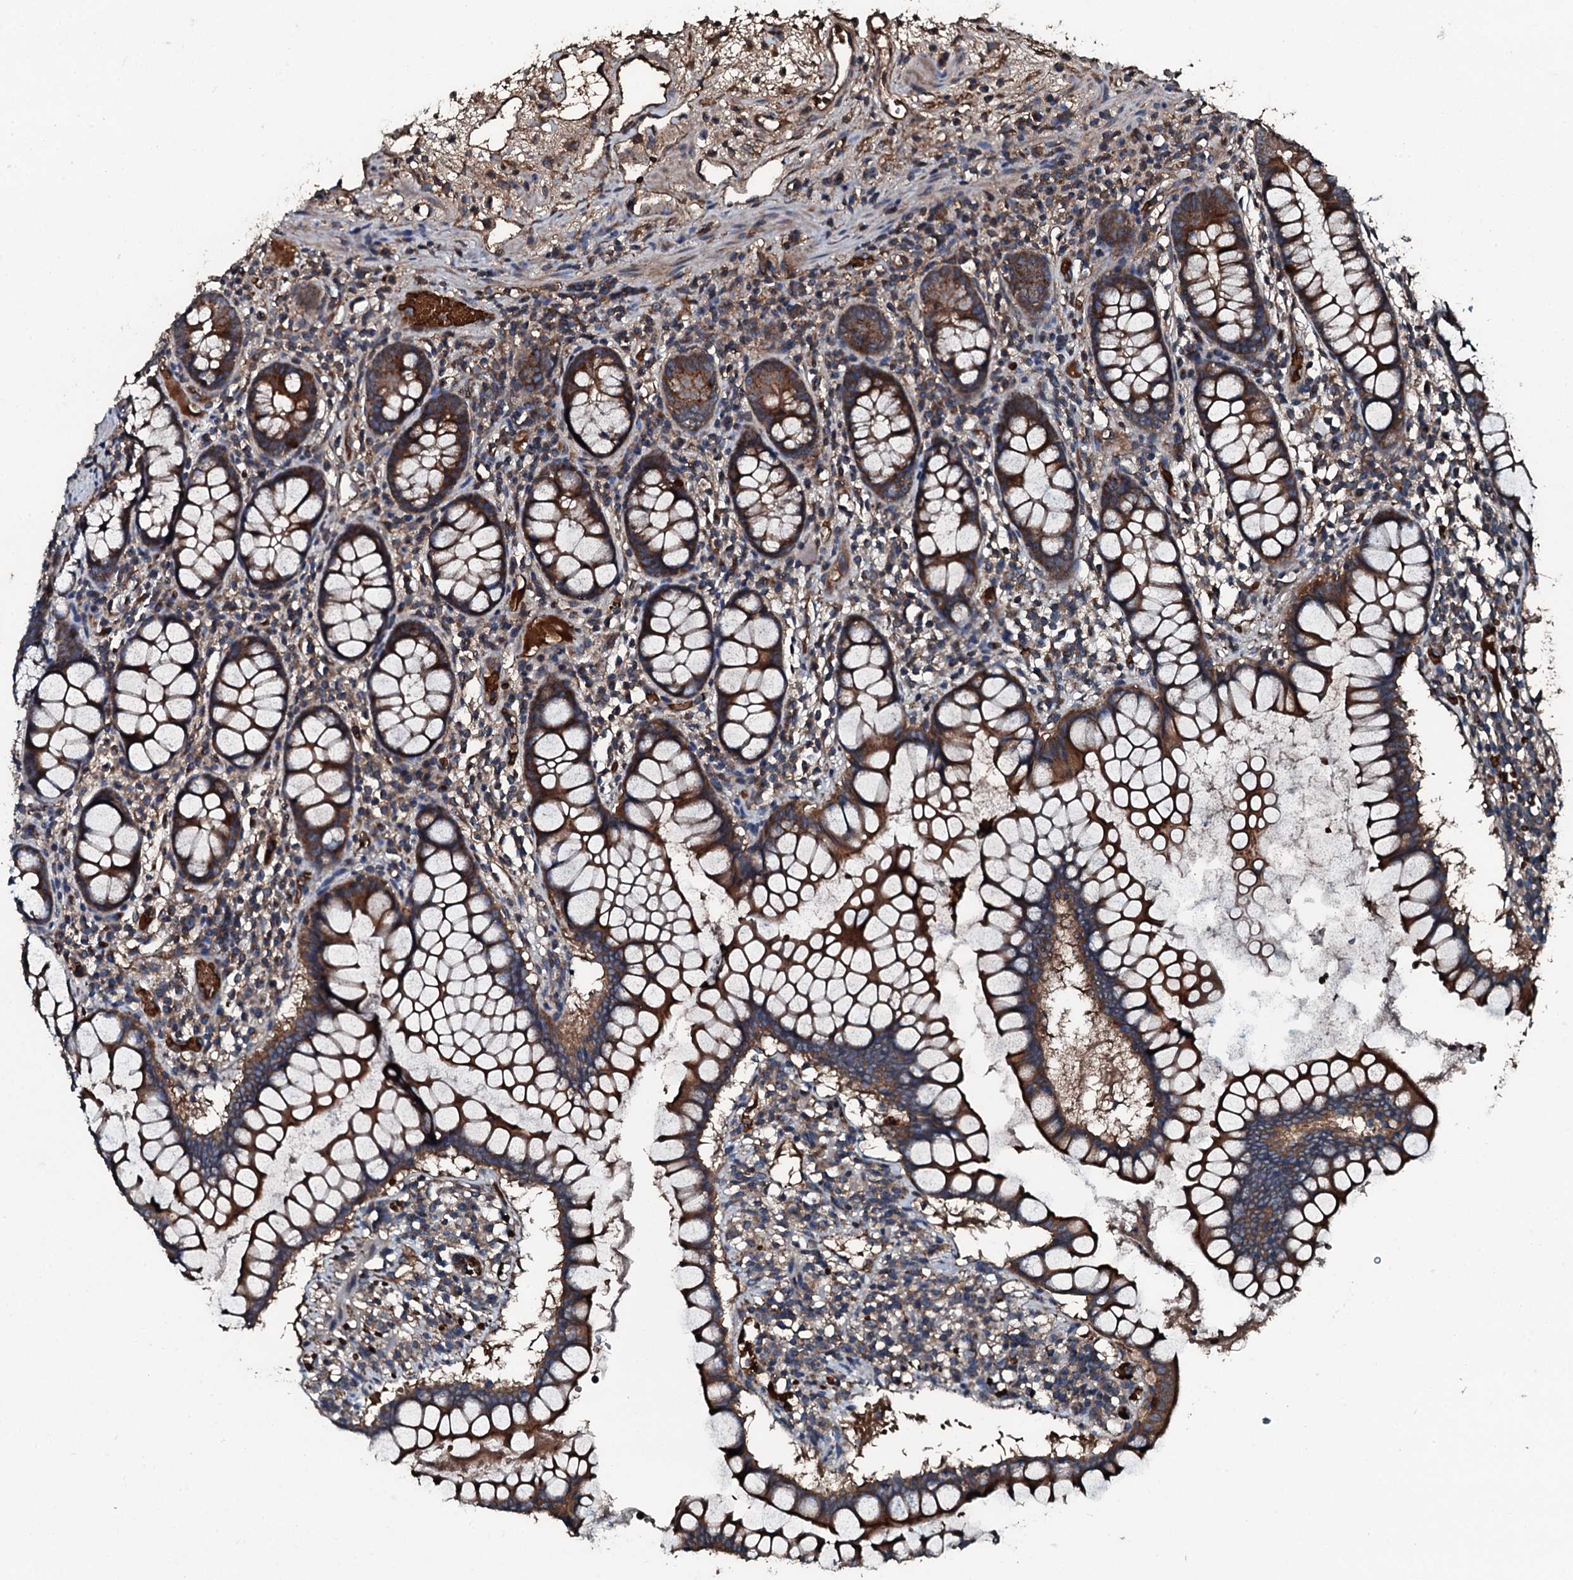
{"staining": {"intensity": "moderate", "quantity": ">75%", "location": "cytoplasmic/membranous"}, "tissue": "colon", "cell_type": "Endothelial cells", "image_type": "normal", "snomed": [{"axis": "morphology", "description": "Normal tissue, NOS"}, {"axis": "morphology", "description": "Adenocarcinoma, NOS"}, {"axis": "topography", "description": "Colon"}], "caption": "Protein expression analysis of unremarkable colon displays moderate cytoplasmic/membranous staining in approximately >75% of endothelial cells.", "gene": "TRIM7", "patient": {"sex": "female", "age": 55}}